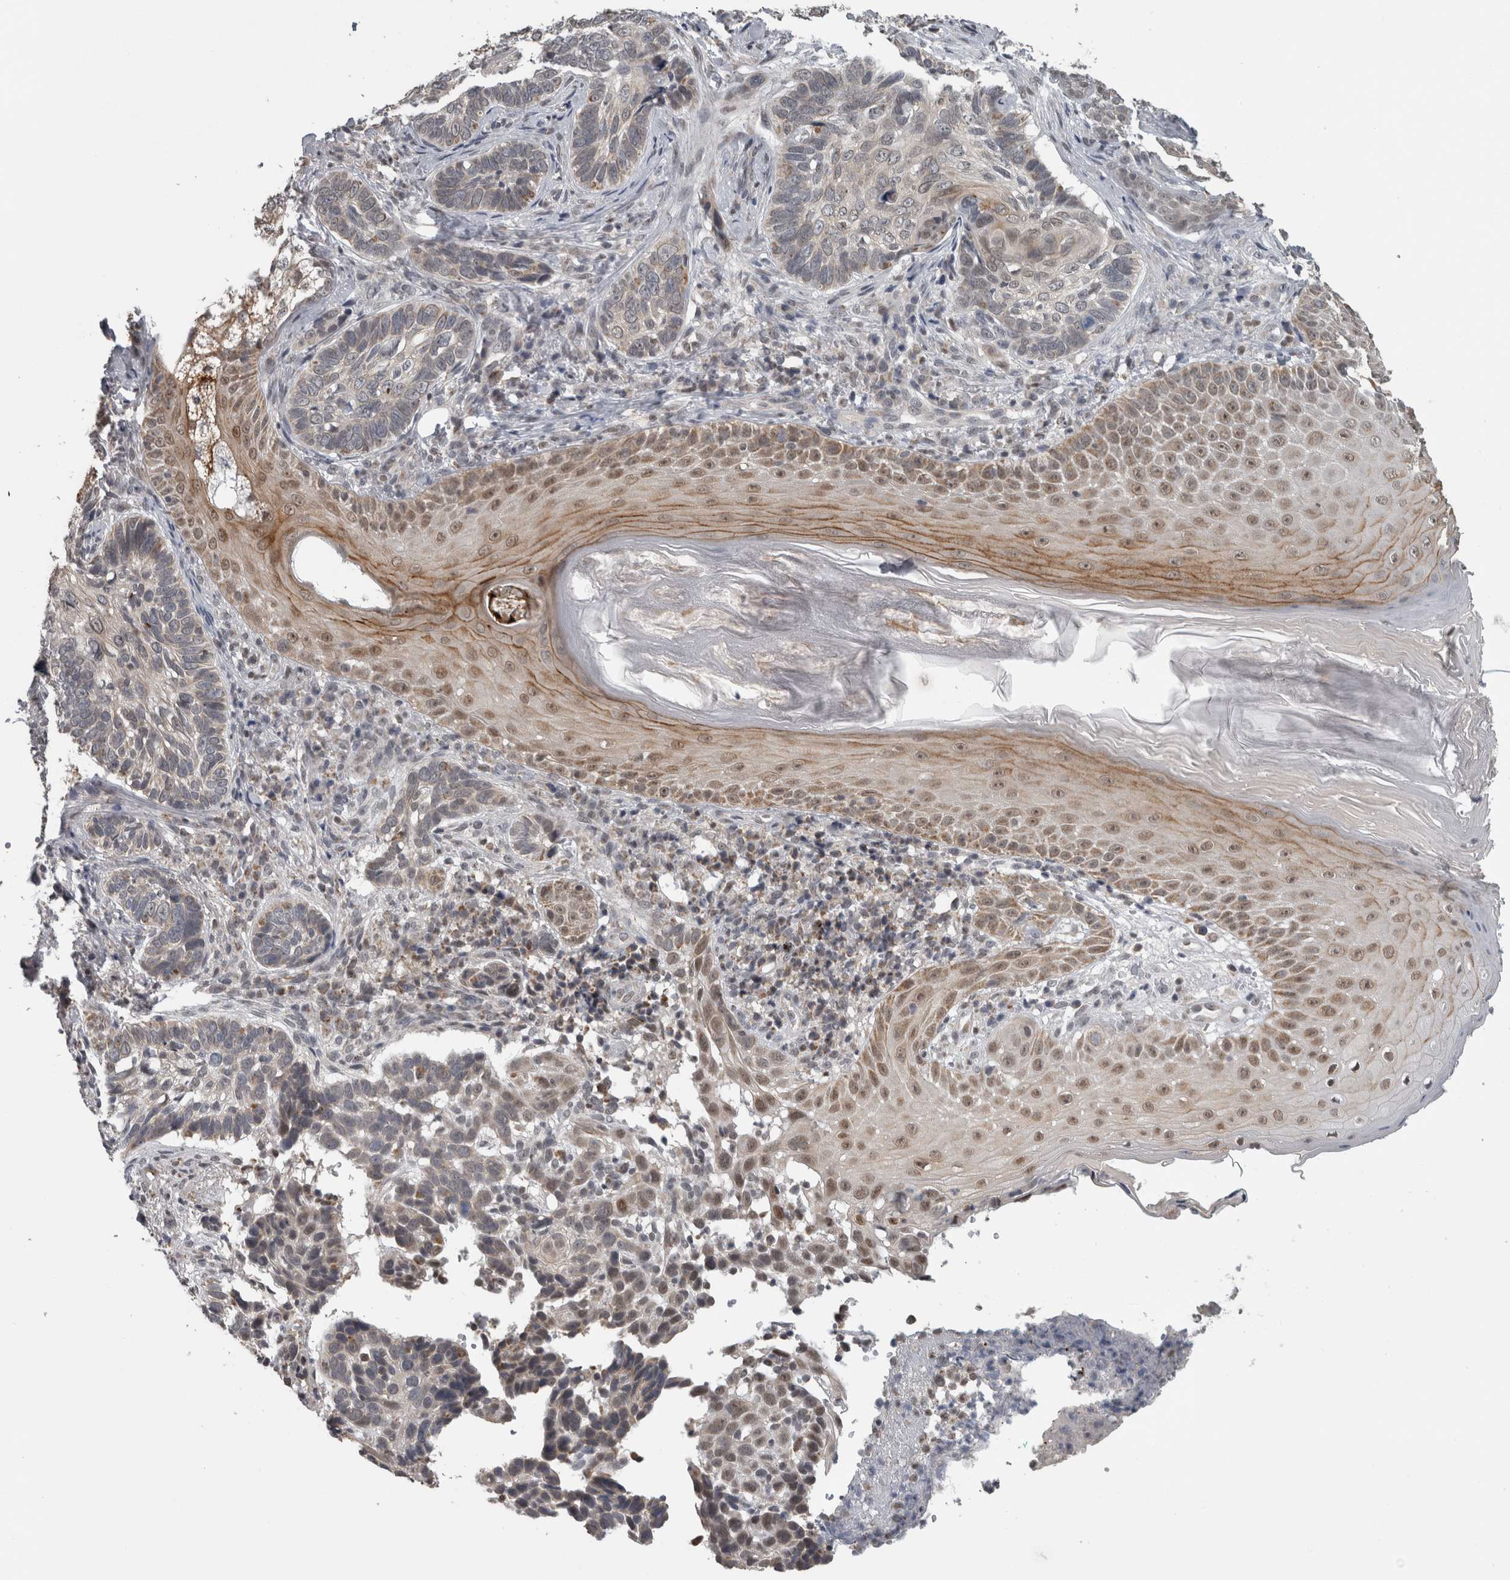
{"staining": {"intensity": "weak", "quantity": "<25%", "location": "cytoplasmic/membranous"}, "tissue": "skin cancer", "cell_type": "Tumor cells", "image_type": "cancer", "snomed": [{"axis": "morphology", "description": "Basal cell carcinoma"}, {"axis": "topography", "description": "Skin"}], "caption": "Image shows no protein staining in tumor cells of skin basal cell carcinoma tissue. (DAB (3,3'-diaminobenzidine) immunohistochemistry (IHC), high magnification).", "gene": "OR2K2", "patient": {"sex": "female", "age": 89}}